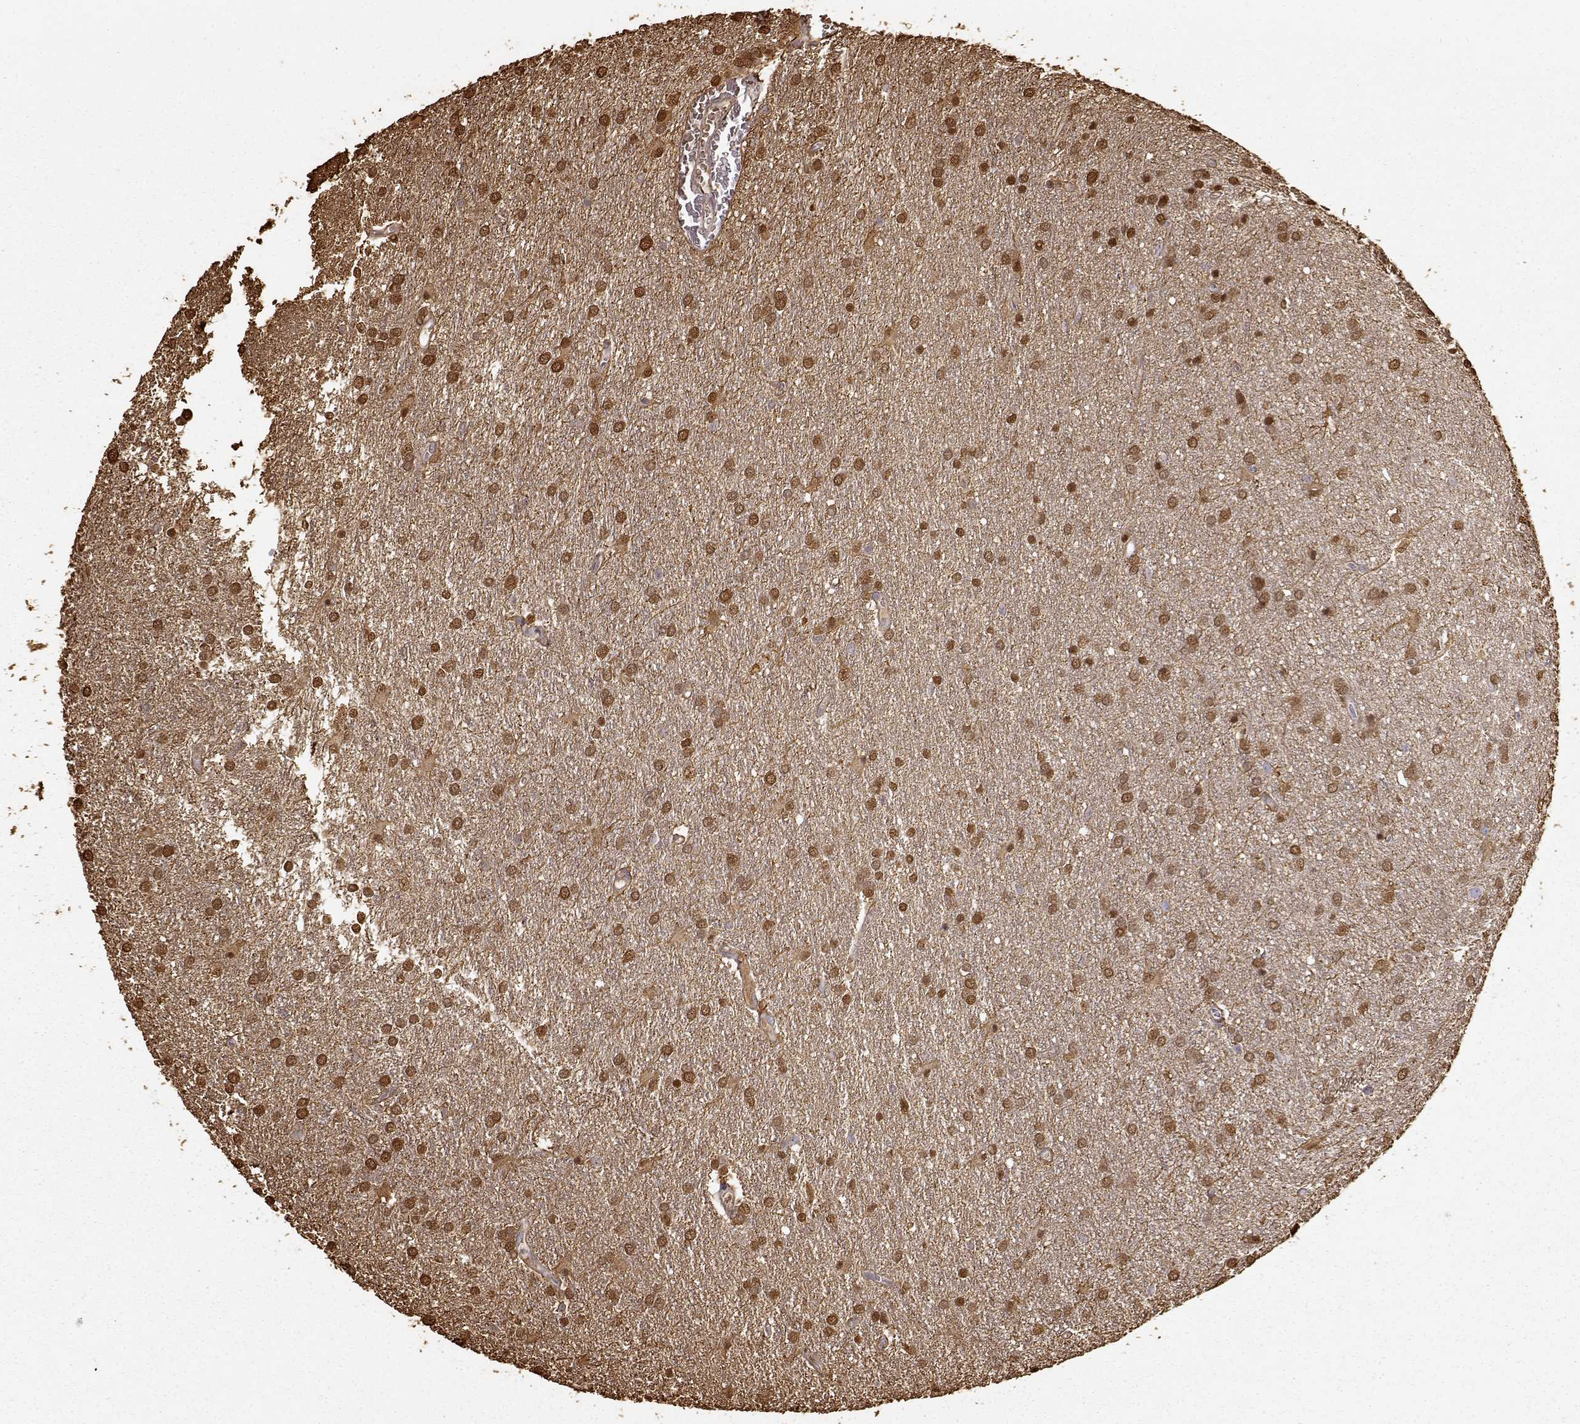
{"staining": {"intensity": "moderate", "quantity": ">75%", "location": "cytoplasmic/membranous,nuclear"}, "tissue": "glioma", "cell_type": "Tumor cells", "image_type": "cancer", "snomed": [{"axis": "morphology", "description": "Glioma, malignant, Low grade"}, {"axis": "topography", "description": "Brain"}], "caption": "A brown stain highlights moderate cytoplasmic/membranous and nuclear expression of a protein in human glioma tumor cells.", "gene": "S100B", "patient": {"sex": "female", "age": 32}}